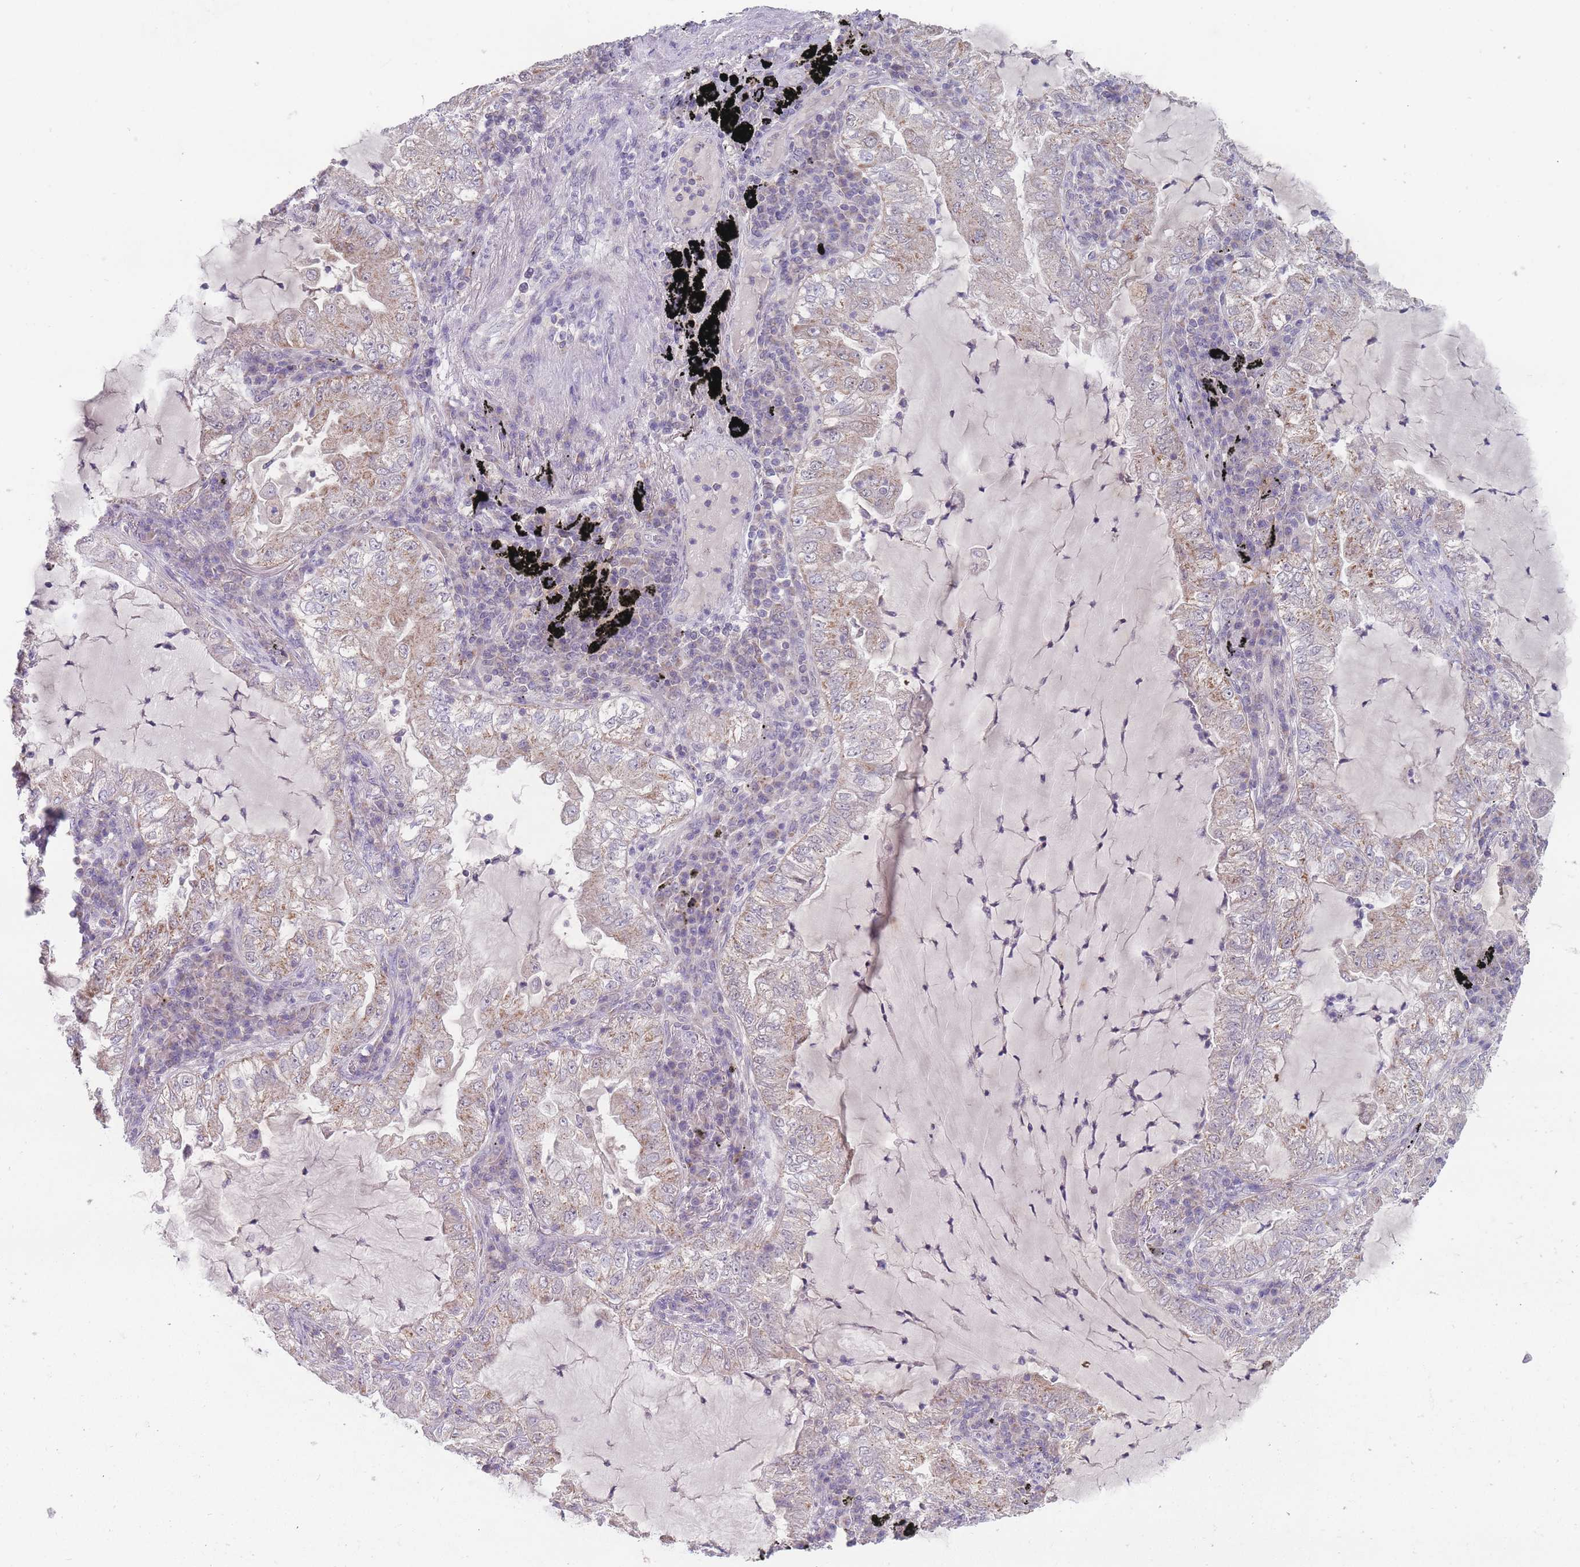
{"staining": {"intensity": "moderate", "quantity": "25%-75%", "location": "cytoplasmic/membranous"}, "tissue": "lung cancer", "cell_type": "Tumor cells", "image_type": "cancer", "snomed": [{"axis": "morphology", "description": "Adenocarcinoma, NOS"}, {"axis": "topography", "description": "Lung"}], "caption": "Human lung adenocarcinoma stained with a brown dye shows moderate cytoplasmic/membranous positive expression in about 25%-75% of tumor cells.", "gene": "PEX7", "patient": {"sex": "female", "age": 73}}